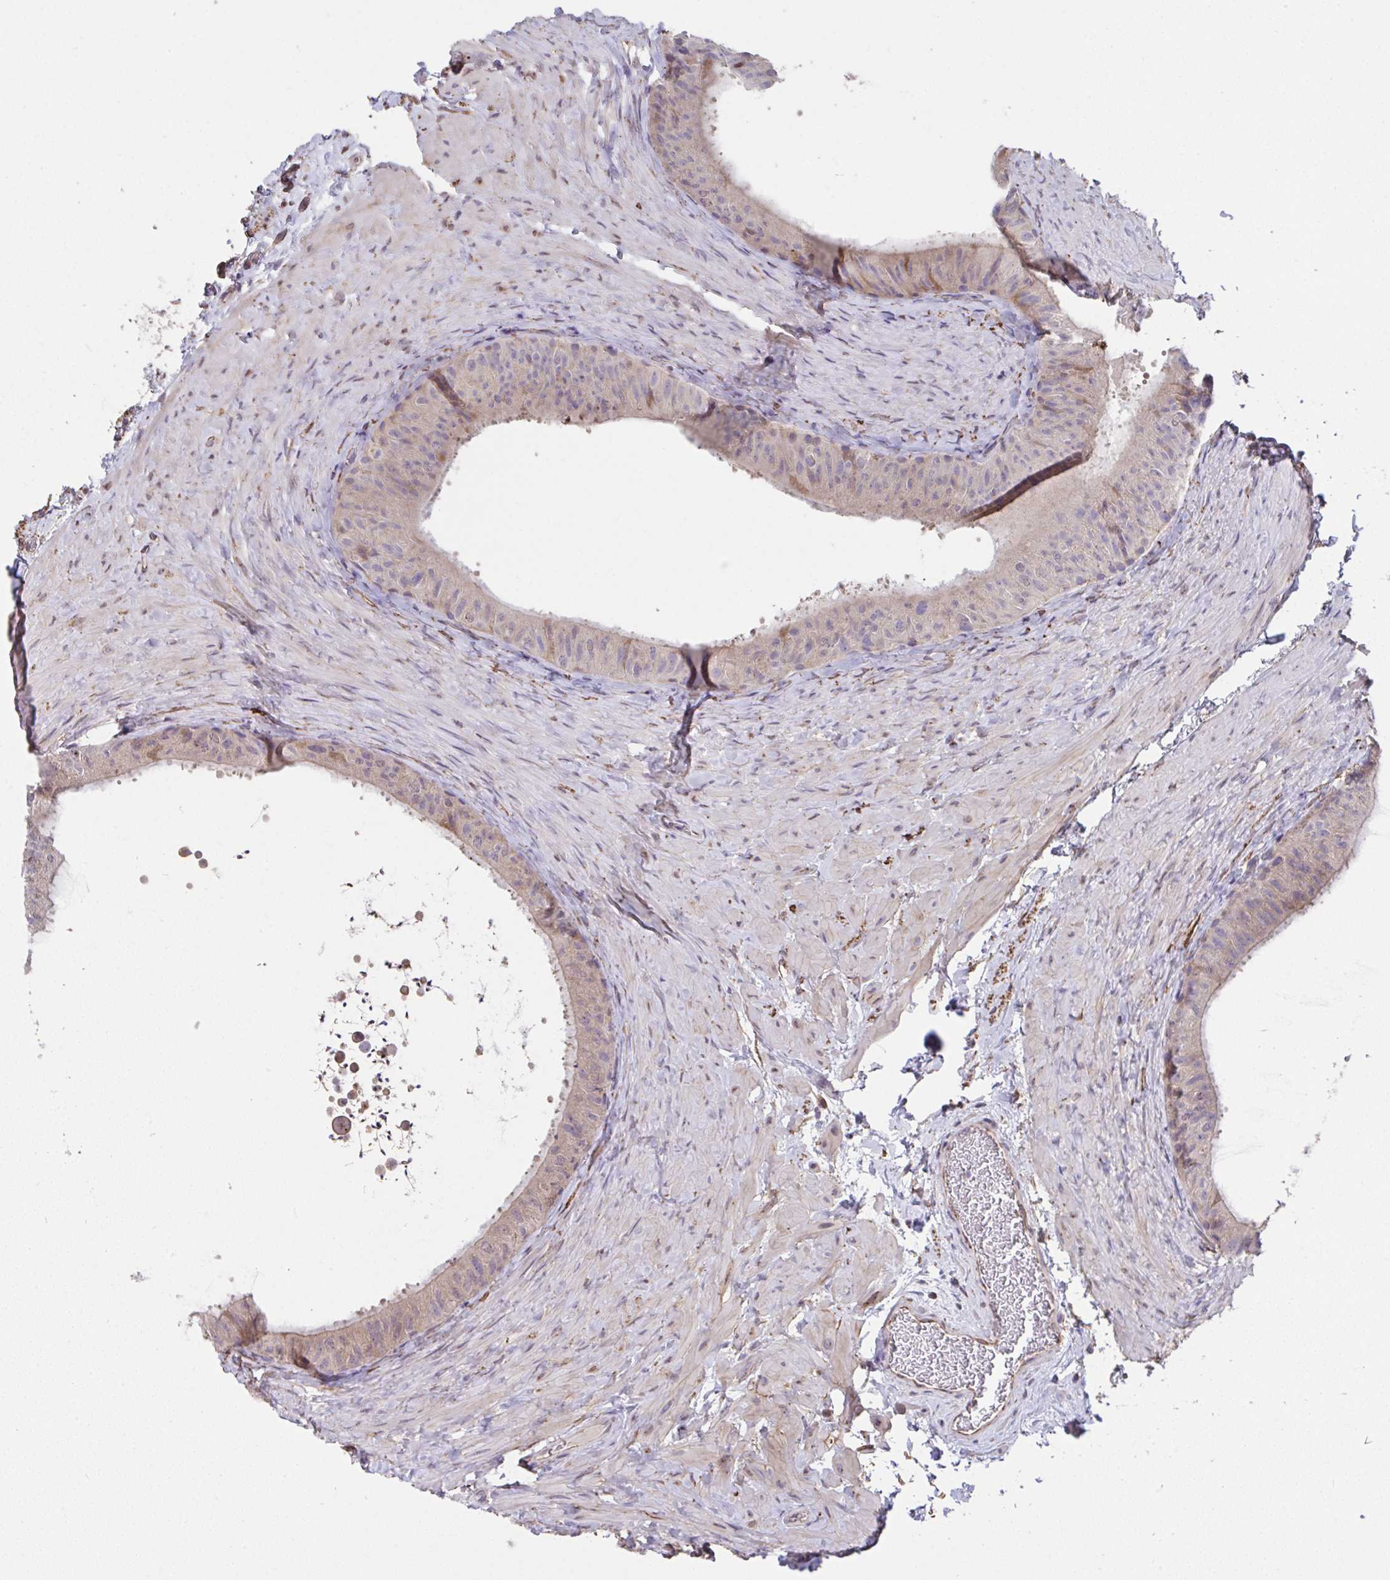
{"staining": {"intensity": "weak", "quantity": "25%-75%", "location": "cytoplasmic/membranous"}, "tissue": "epididymis", "cell_type": "Glandular cells", "image_type": "normal", "snomed": [{"axis": "morphology", "description": "Normal tissue, NOS"}, {"axis": "topography", "description": "Epididymis, spermatic cord, NOS"}, {"axis": "topography", "description": "Epididymis"}], "caption": "Immunohistochemistry photomicrograph of normal human epididymis stained for a protein (brown), which exhibits low levels of weak cytoplasmic/membranous positivity in approximately 25%-75% of glandular cells.", "gene": "RUNDC3B", "patient": {"sex": "male", "age": 31}}